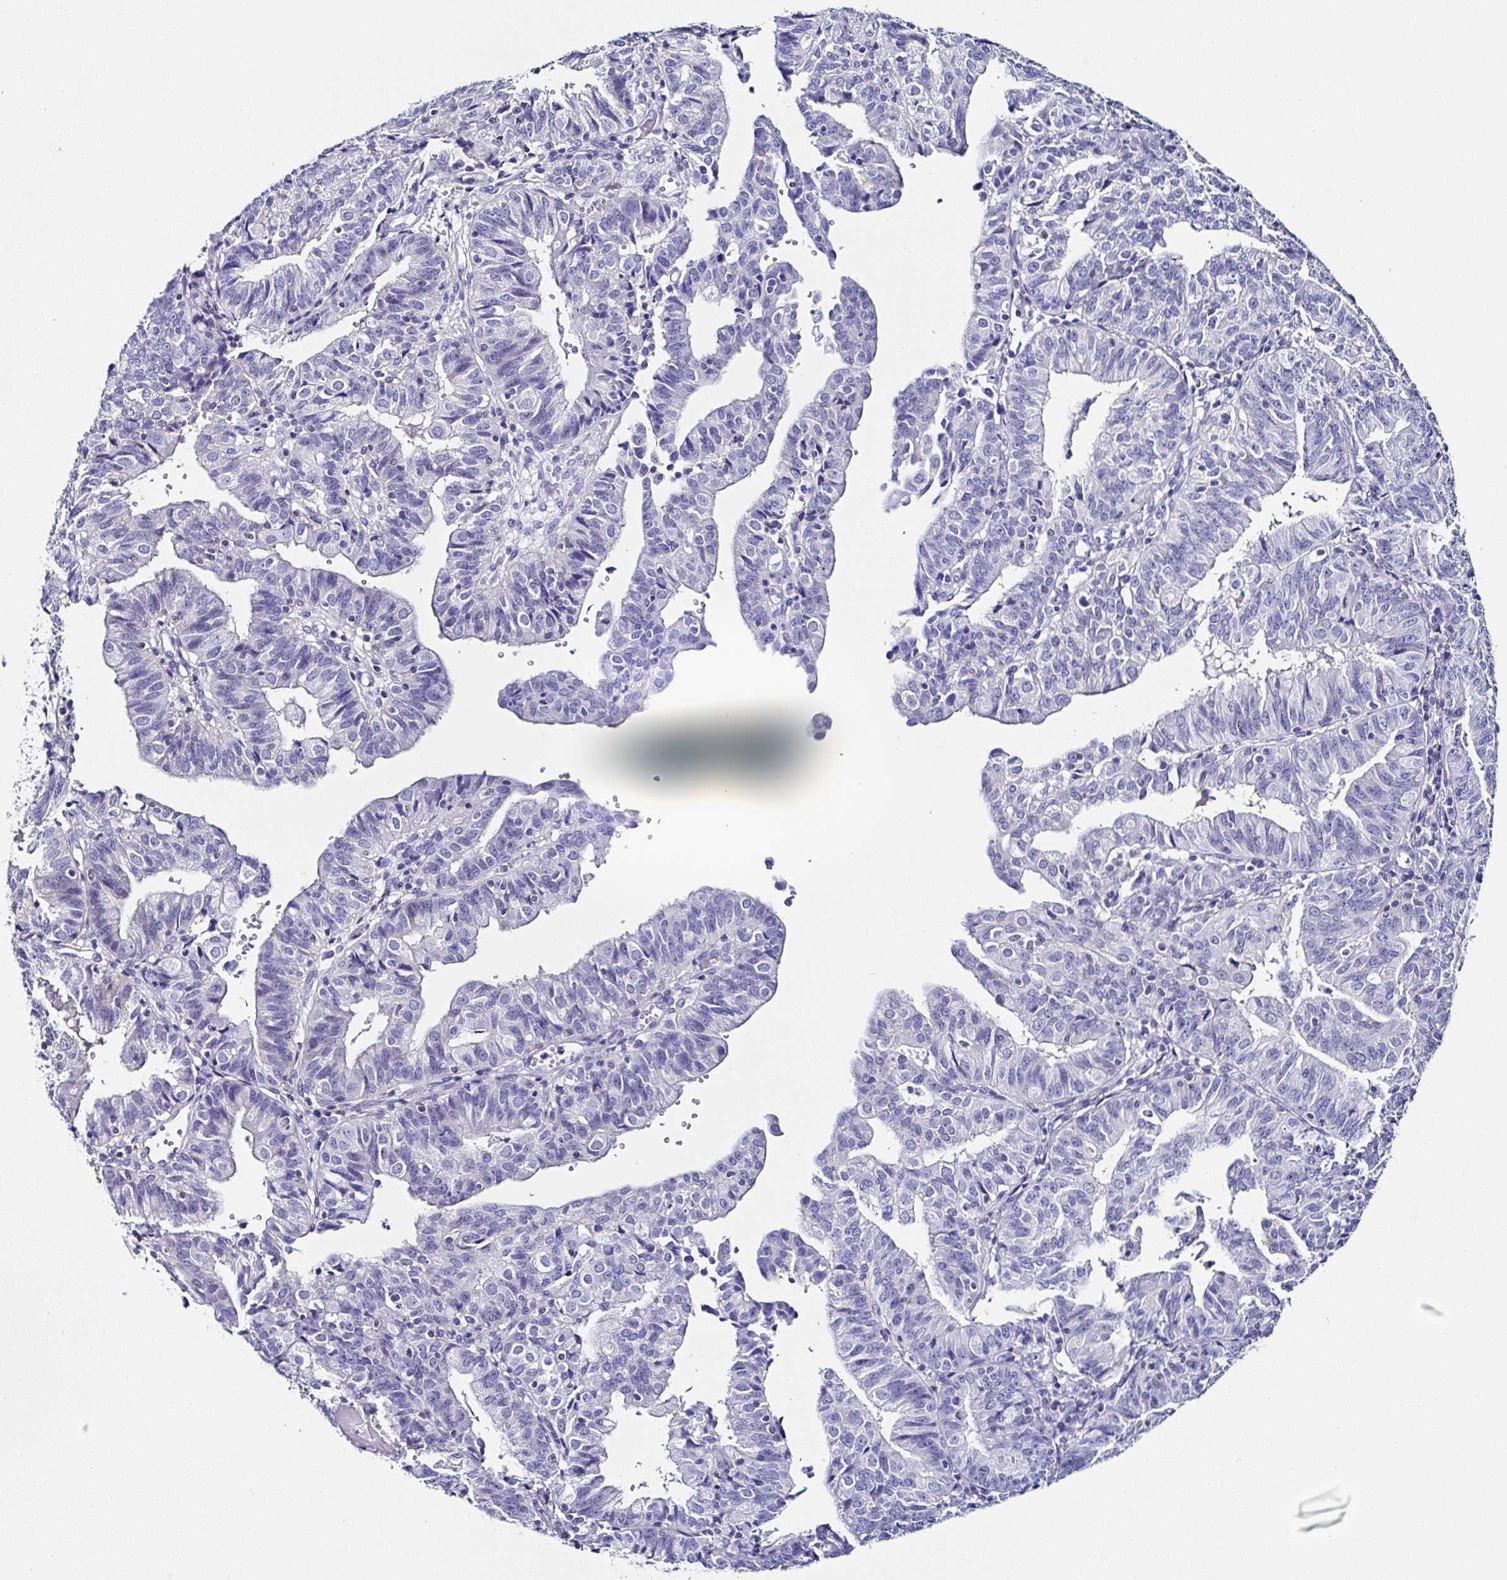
{"staining": {"intensity": "negative", "quantity": "none", "location": "none"}, "tissue": "endometrial cancer", "cell_type": "Tumor cells", "image_type": "cancer", "snomed": [{"axis": "morphology", "description": "Adenocarcinoma, NOS"}, {"axis": "topography", "description": "Endometrium"}], "caption": "Tumor cells show no significant protein positivity in adenocarcinoma (endometrial).", "gene": "UGT3A1", "patient": {"sex": "female", "age": 56}}